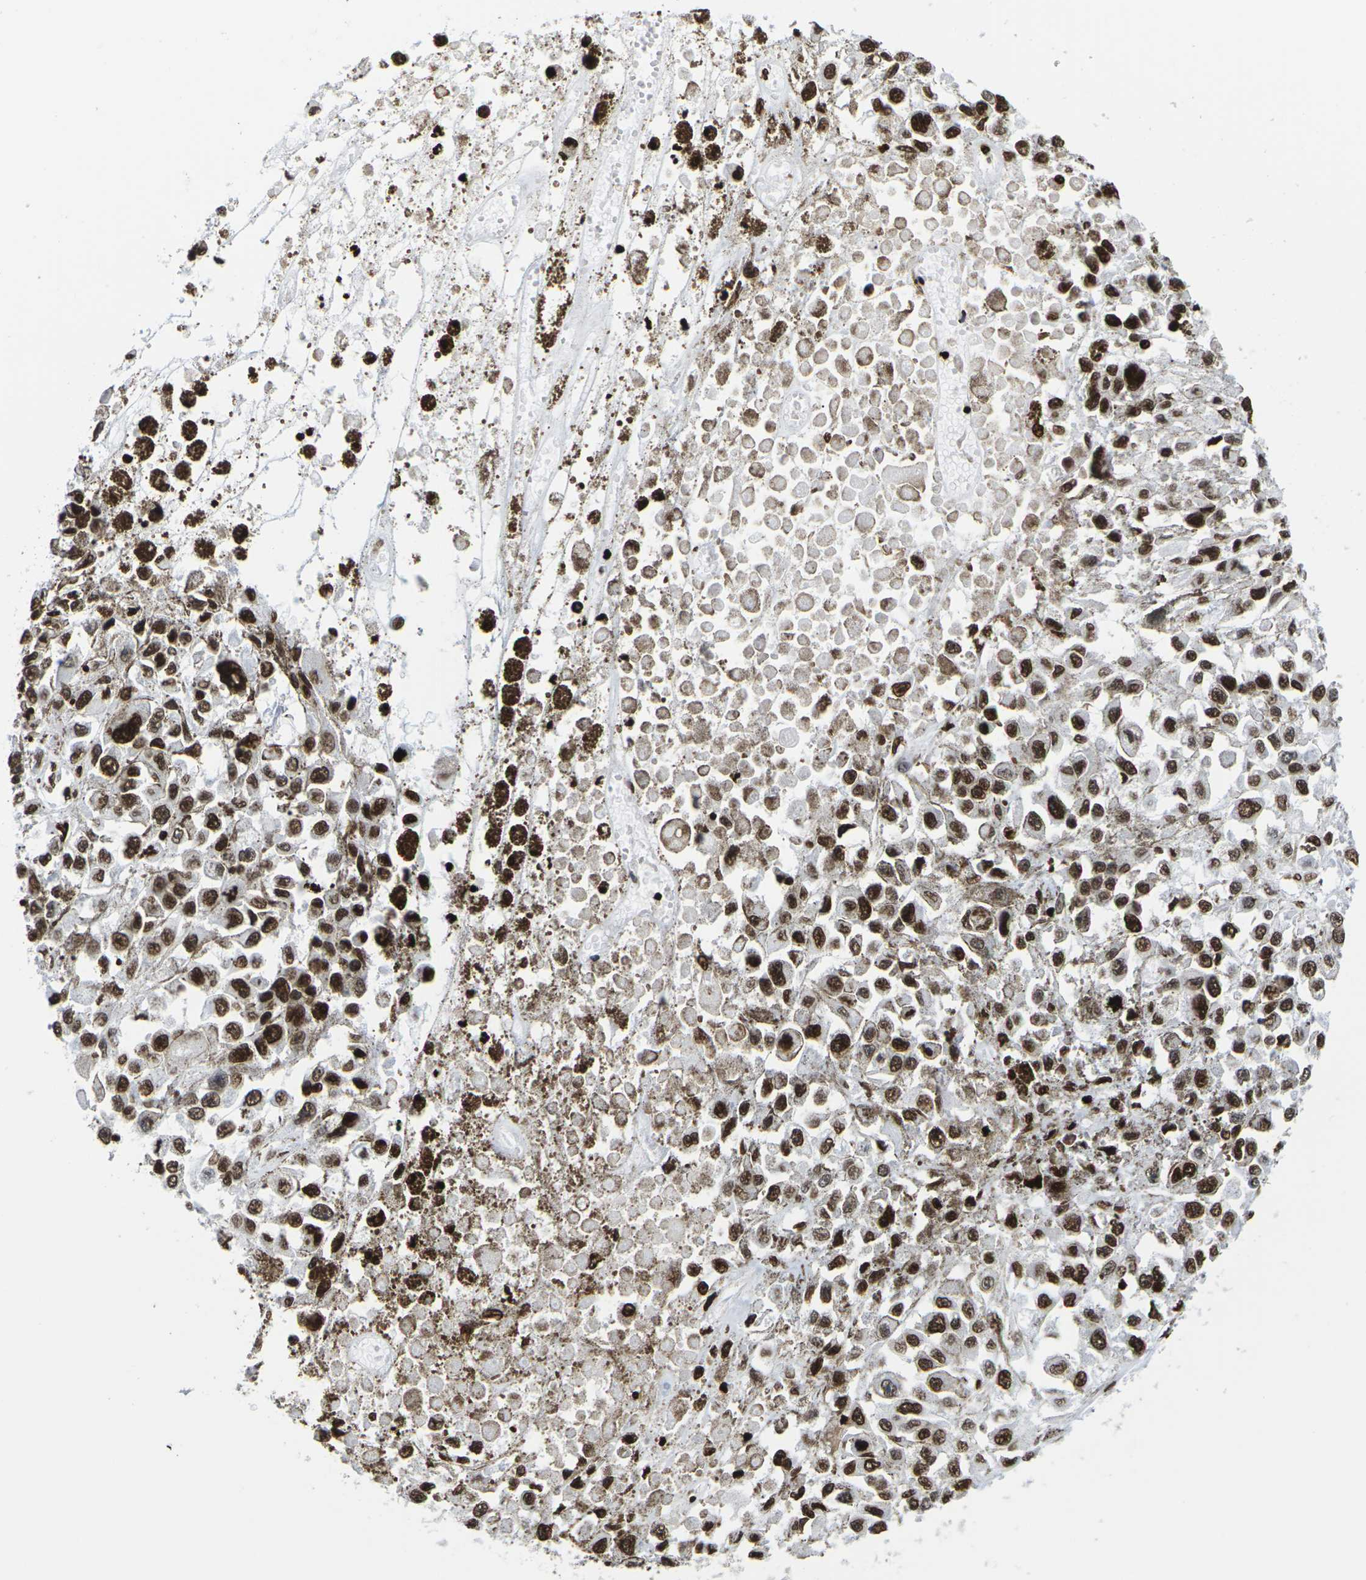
{"staining": {"intensity": "strong", "quantity": ">75%", "location": "cytoplasmic/membranous,nuclear"}, "tissue": "melanoma", "cell_type": "Tumor cells", "image_type": "cancer", "snomed": [{"axis": "morphology", "description": "Malignant melanoma, Metastatic site"}, {"axis": "topography", "description": "Lymph node"}], "caption": "An image of melanoma stained for a protein exhibits strong cytoplasmic/membranous and nuclear brown staining in tumor cells.", "gene": "H2AC21", "patient": {"sex": "male", "age": 59}}